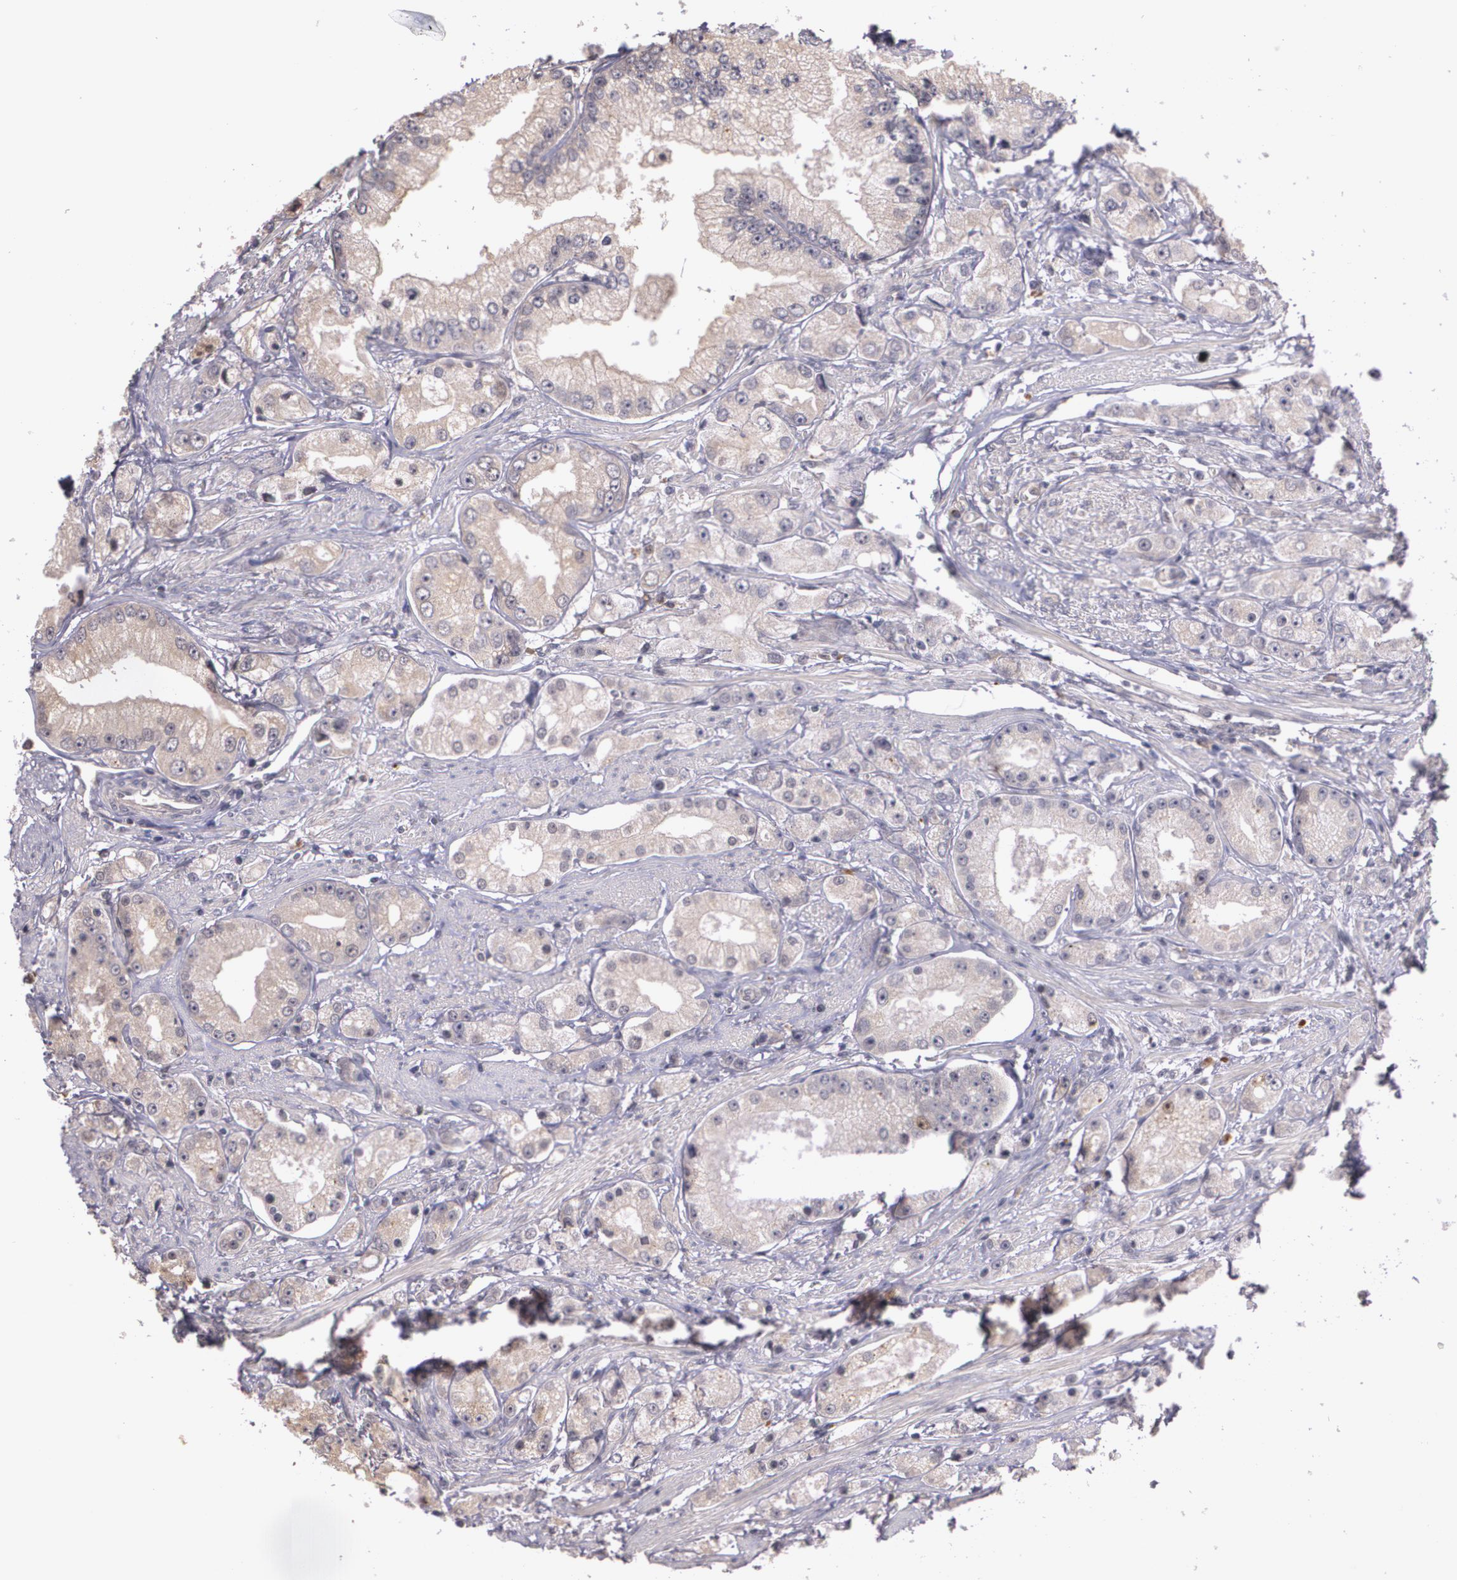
{"staining": {"intensity": "weak", "quantity": ">75%", "location": "cytoplasmic/membranous"}, "tissue": "prostate cancer", "cell_type": "Tumor cells", "image_type": "cancer", "snomed": [{"axis": "morphology", "description": "Adenocarcinoma, Medium grade"}, {"axis": "topography", "description": "Prostate"}], "caption": "IHC histopathology image of neoplastic tissue: prostate adenocarcinoma (medium-grade) stained using IHC exhibits low levels of weak protein expression localized specifically in the cytoplasmic/membranous of tumor cells, appearing as a cytoplasmic/membranous brown color.", "gene": "BRCA1", "patient": {"sex": "male", "age": 72}}